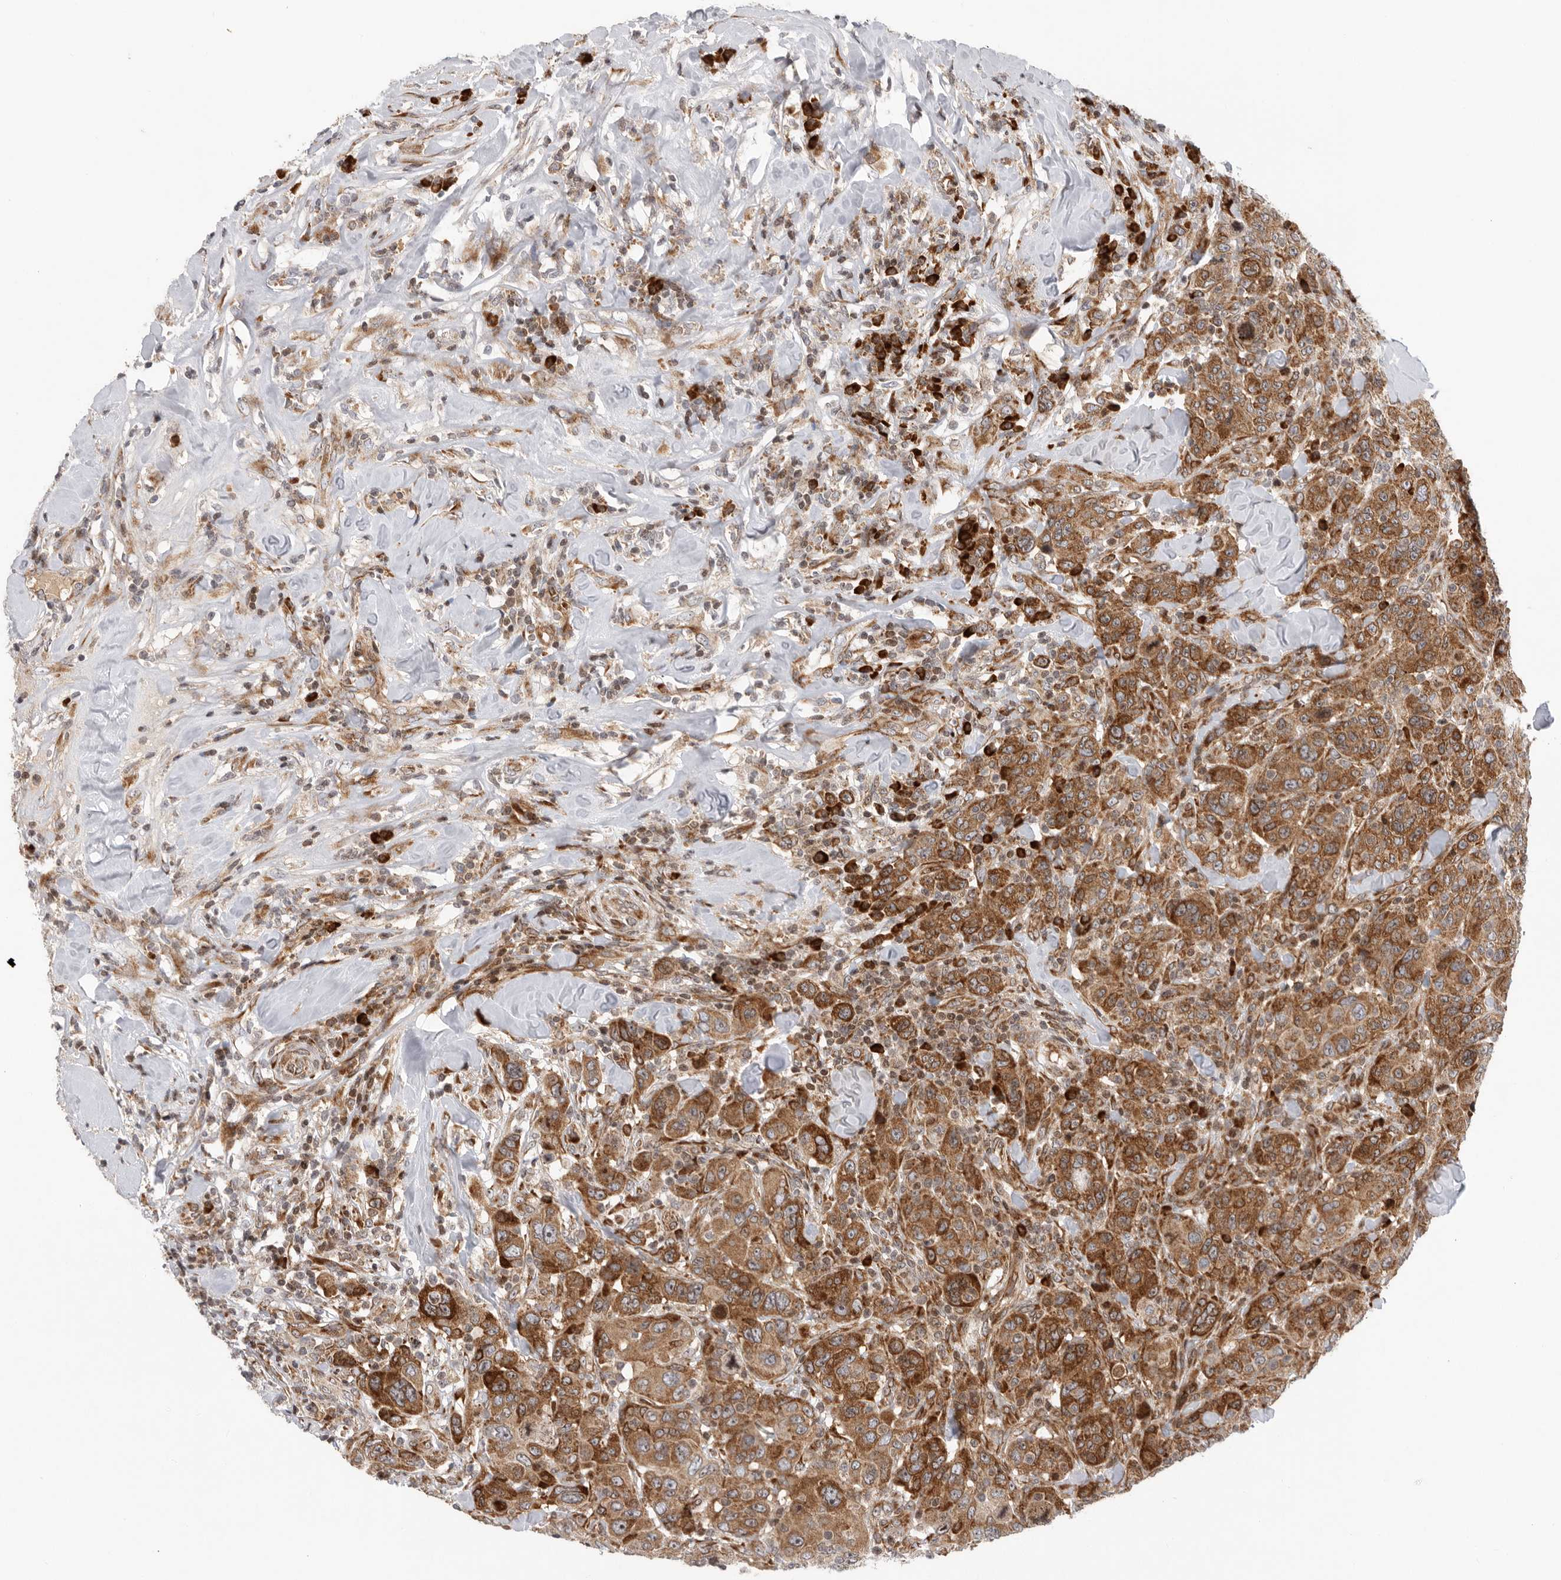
{"staining": {"intensity": "moderate", "quantity": ">75%", "location": "cytoplasmic/membranous"}, "tissue": "breast cancer", "cell_type": "Tumor cells", "image_type": "cancer", "snomed": [{"axis": "morphology", "description": "Duct carcinoma"}, {"axis": "topography", "description": "Breast"}], "caption": "Moderate cytoplasmic/membranous staining for a protein is identified in about >75% of tumor cells of invasive ductal carcinoma (breast) using immunohistochemistry (IHC).", "gene": "FZD3", "patient": {"sex": "female", "age": 37}}